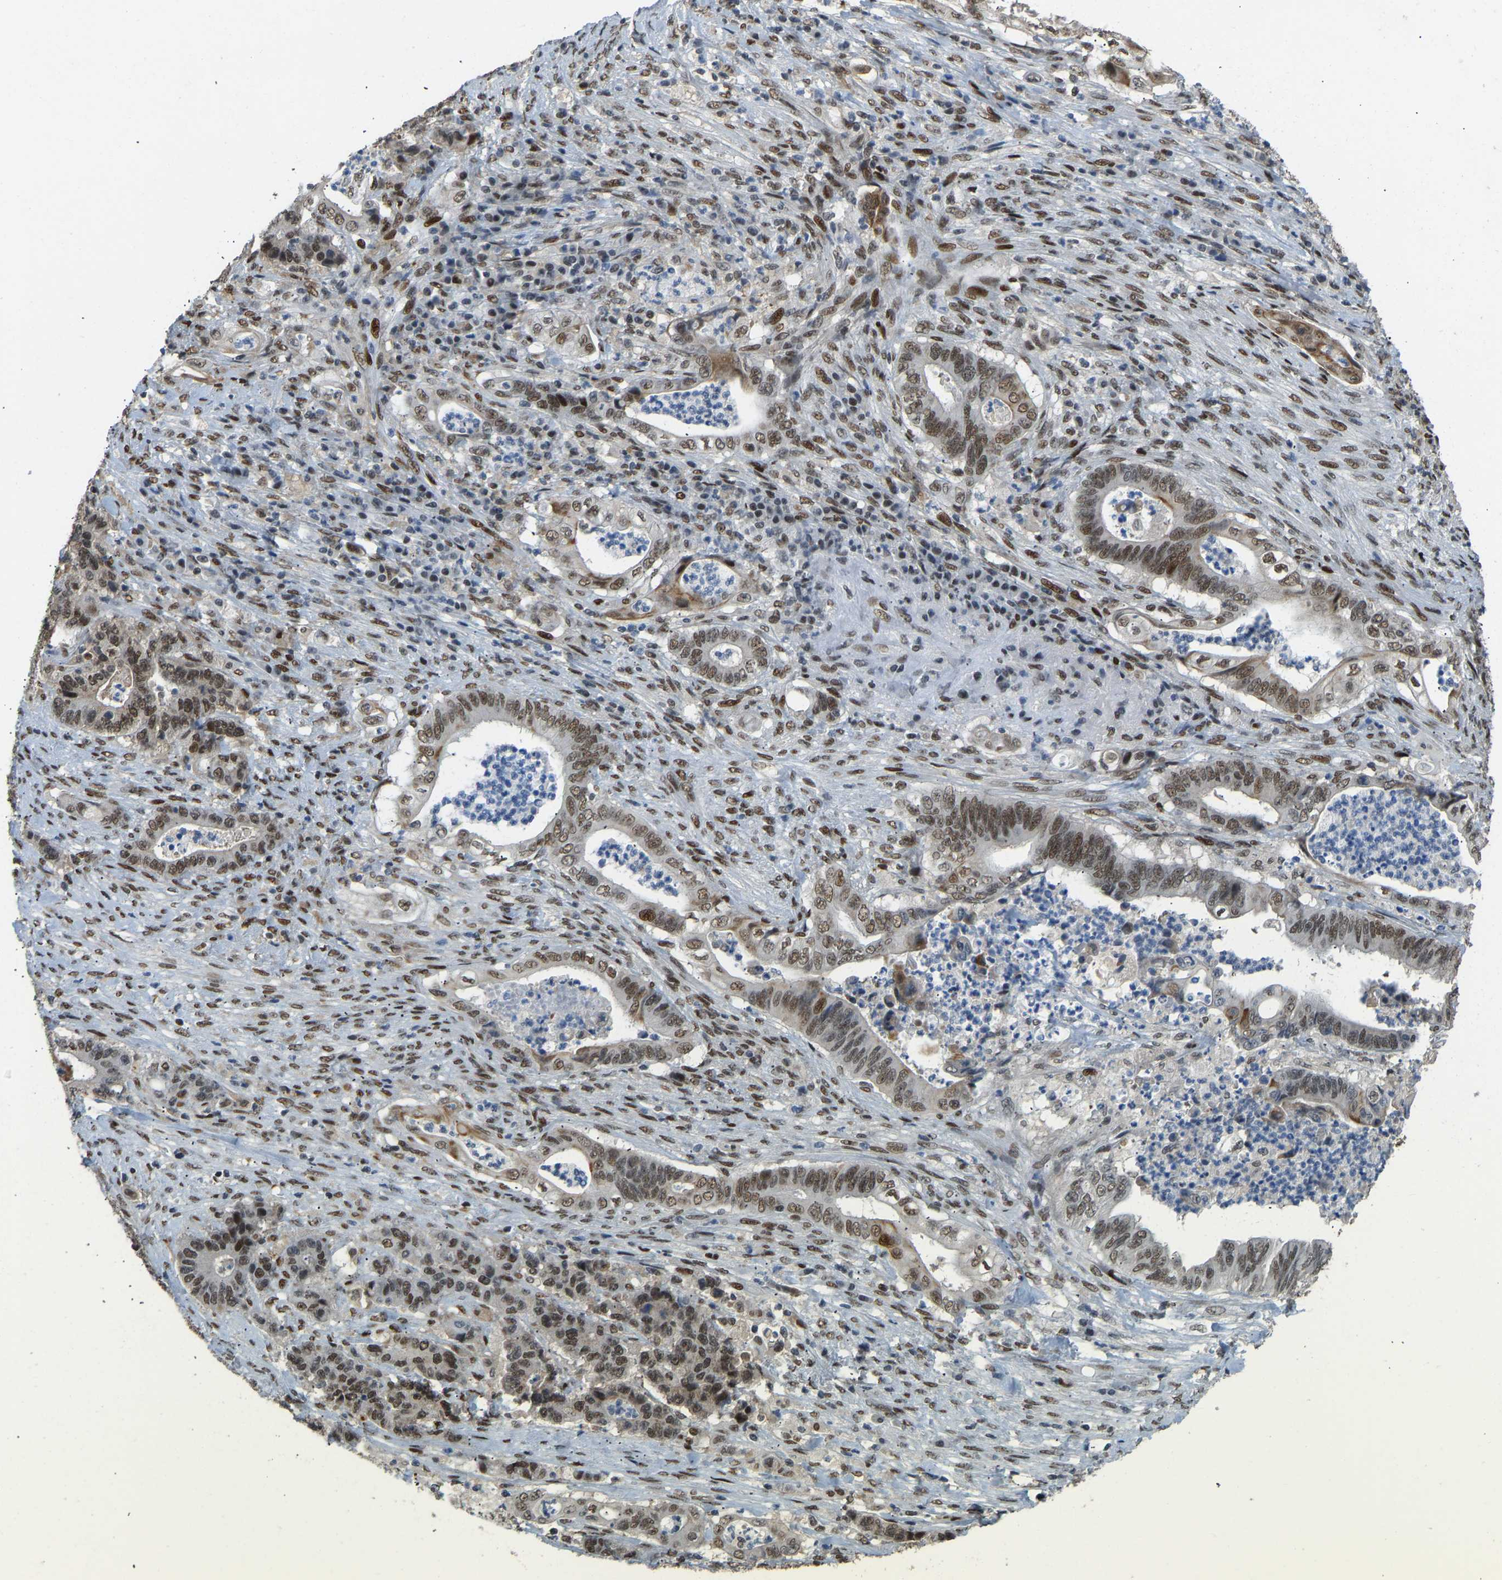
{"staining": {"intensity": "moderate", "quantity": ">75%", "location": "nuclear"}, "tissue": "stomach cancer", "cell_type": "Tumor cells", "image_type": "cancer", "snomed": [{"axis": "morphology", "description": "Adenocarcinoma, NOS"}, {"axis": "topography", "description": "Stomach"}], "caption": "Stomach cancer stained with a brown dye exhibits moderate nuclear positive staining in about >75% of tumor cells.", "gene": "FOXK1", "patient": {"sex": "female", "age": 73}}